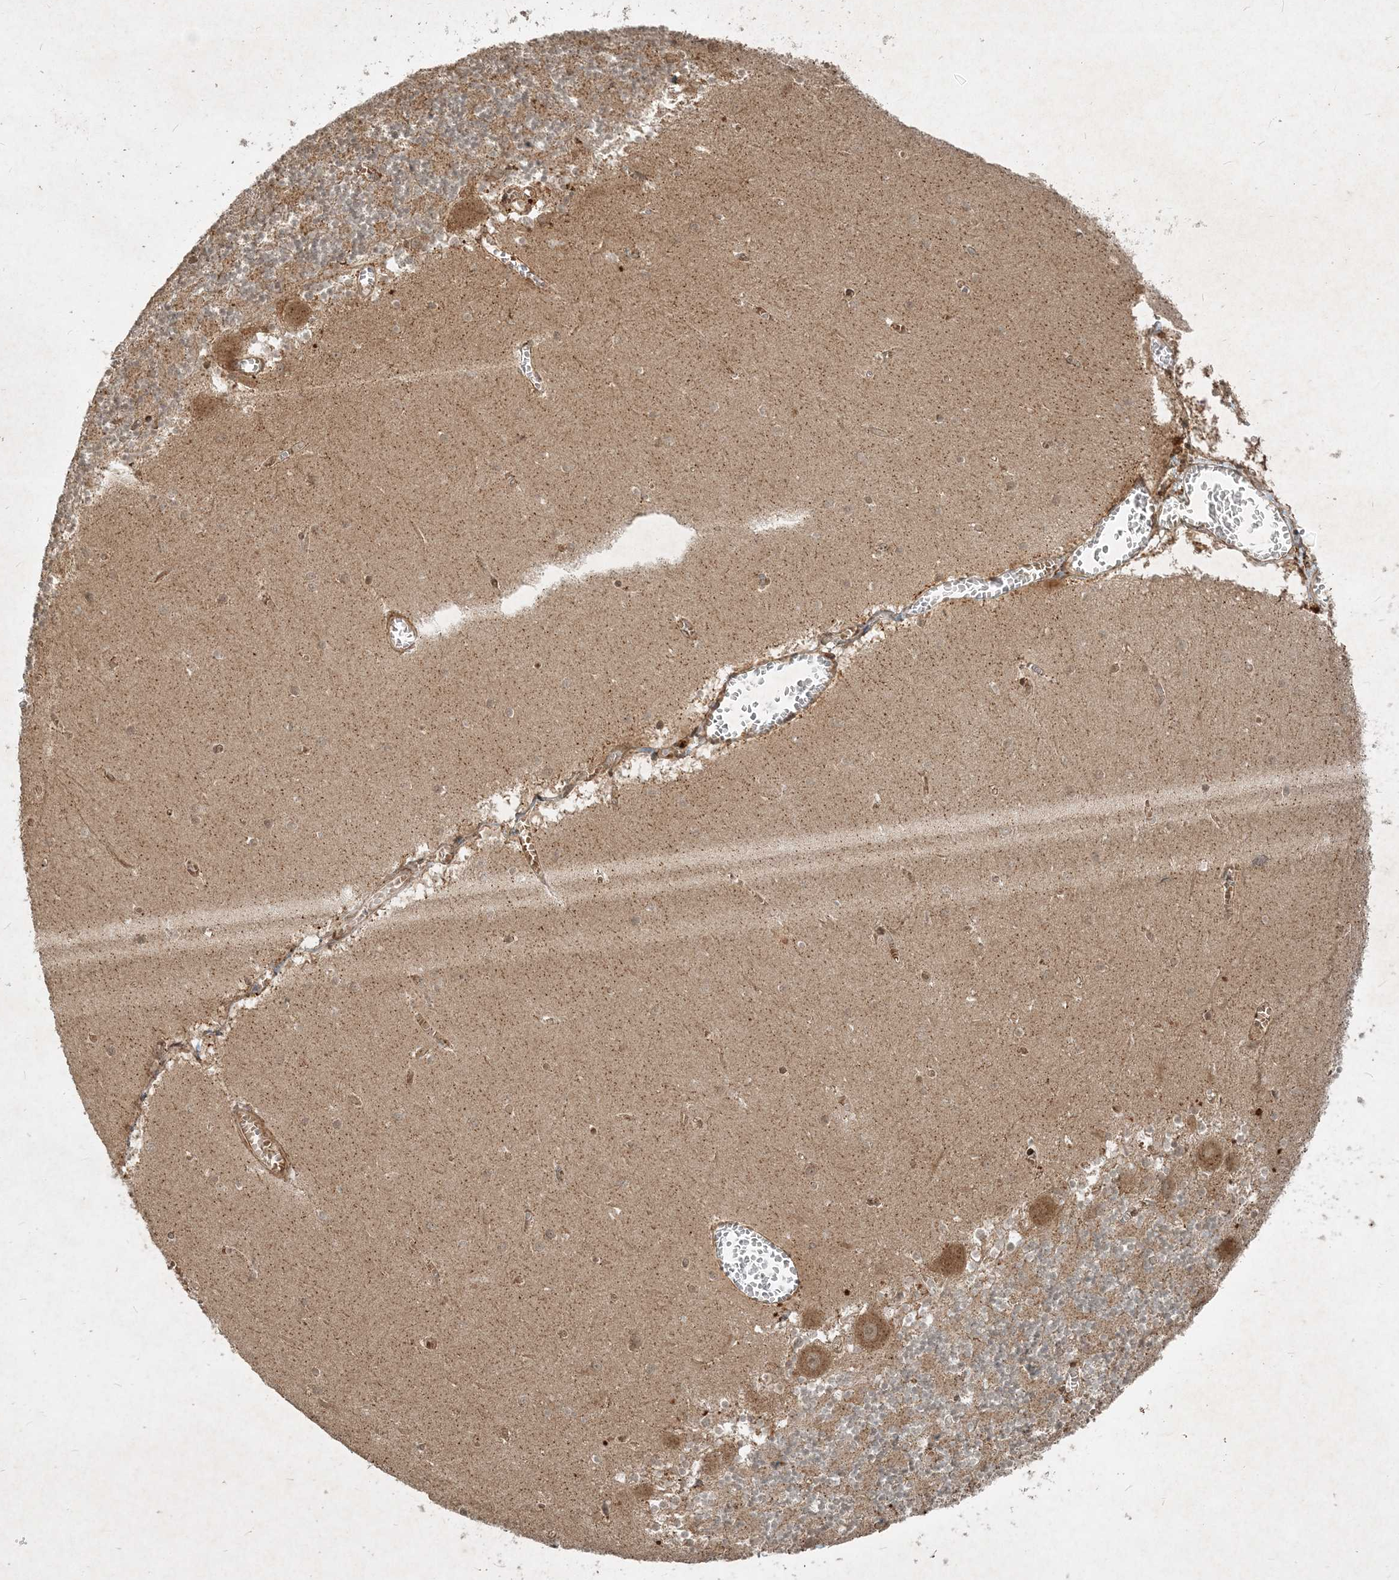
{"staining": {"intensity": "moderate", "quantity": ">75%", "location": "cytoplasmic/membranous"}, "tissue": "cerebellum", "cell_type": "Cells in granular layer", "image_type": "normal", "snomed": [{"axis": "morphology", "description": "Normal tissue, NOS"}, {"axis": "topography", "description": "Cerebellum"}], "caption": "Benign cerebellum was stained to show a protein in brown. There is medium levels of moderate cytoplasmic/membranous staining in about >75% of cells in granular layer.", "gene": "NARS1", "patient": {"sex": "female", "age": 28}}